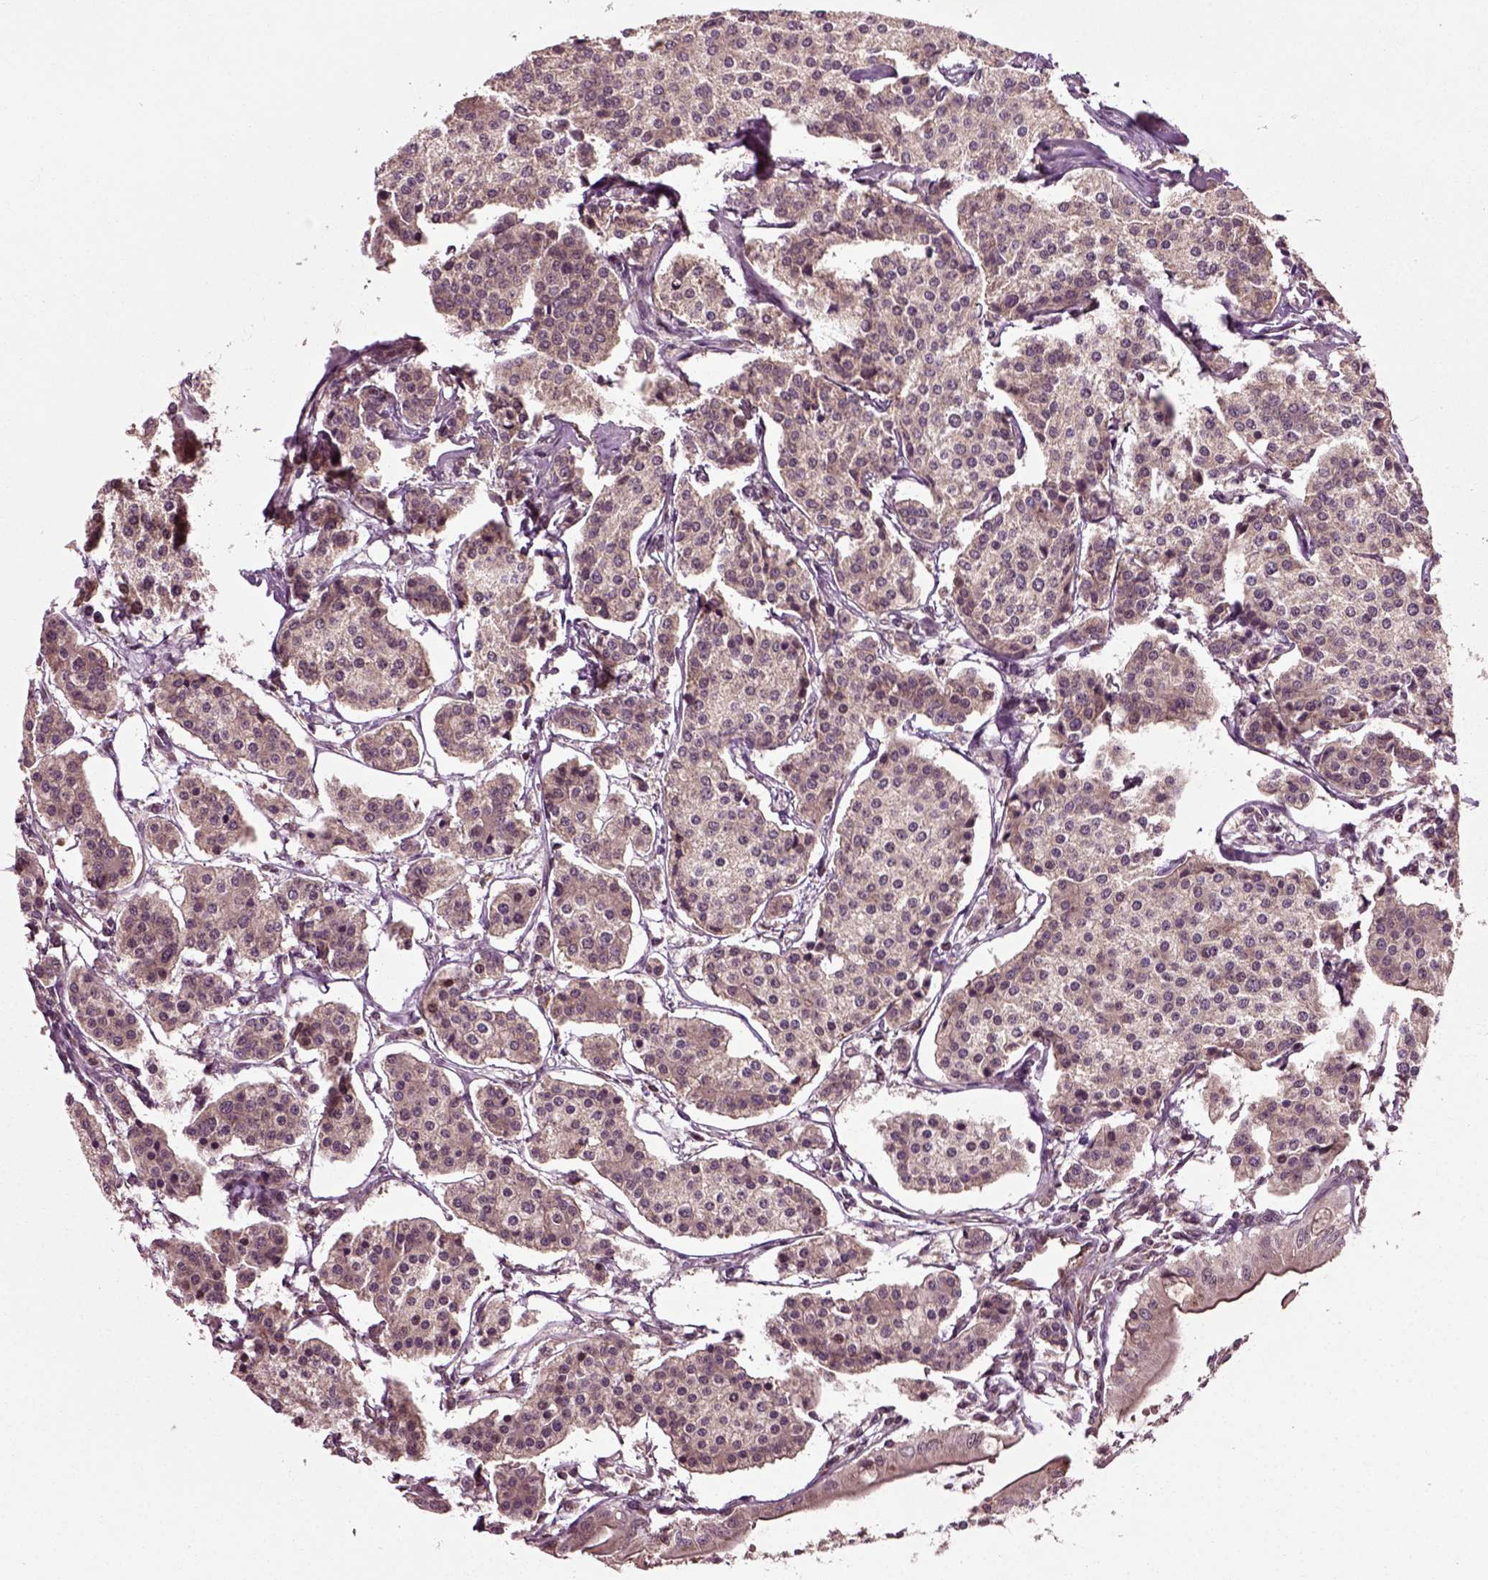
{"staining": {"intensity": "weak", "quantity": "<25%", "location": "cytoplasmic/membranous"}, "tissue": "carcinoid", "cell_type": "Tumor cells", "image_type": "cancer", "snomed": [{"axis": "morphology", "description": "Carcinoid, malignant, NOS"}, {"axis": "topography", "description": "Small intestine"}], "caption": "A high-resolution photomicrograph shows IHC staining of carcinoid (malignant), which shows no significant expression in tumor cells.", "gene": "PLCD3", "patient": {"sex": "female", "age": 65}}